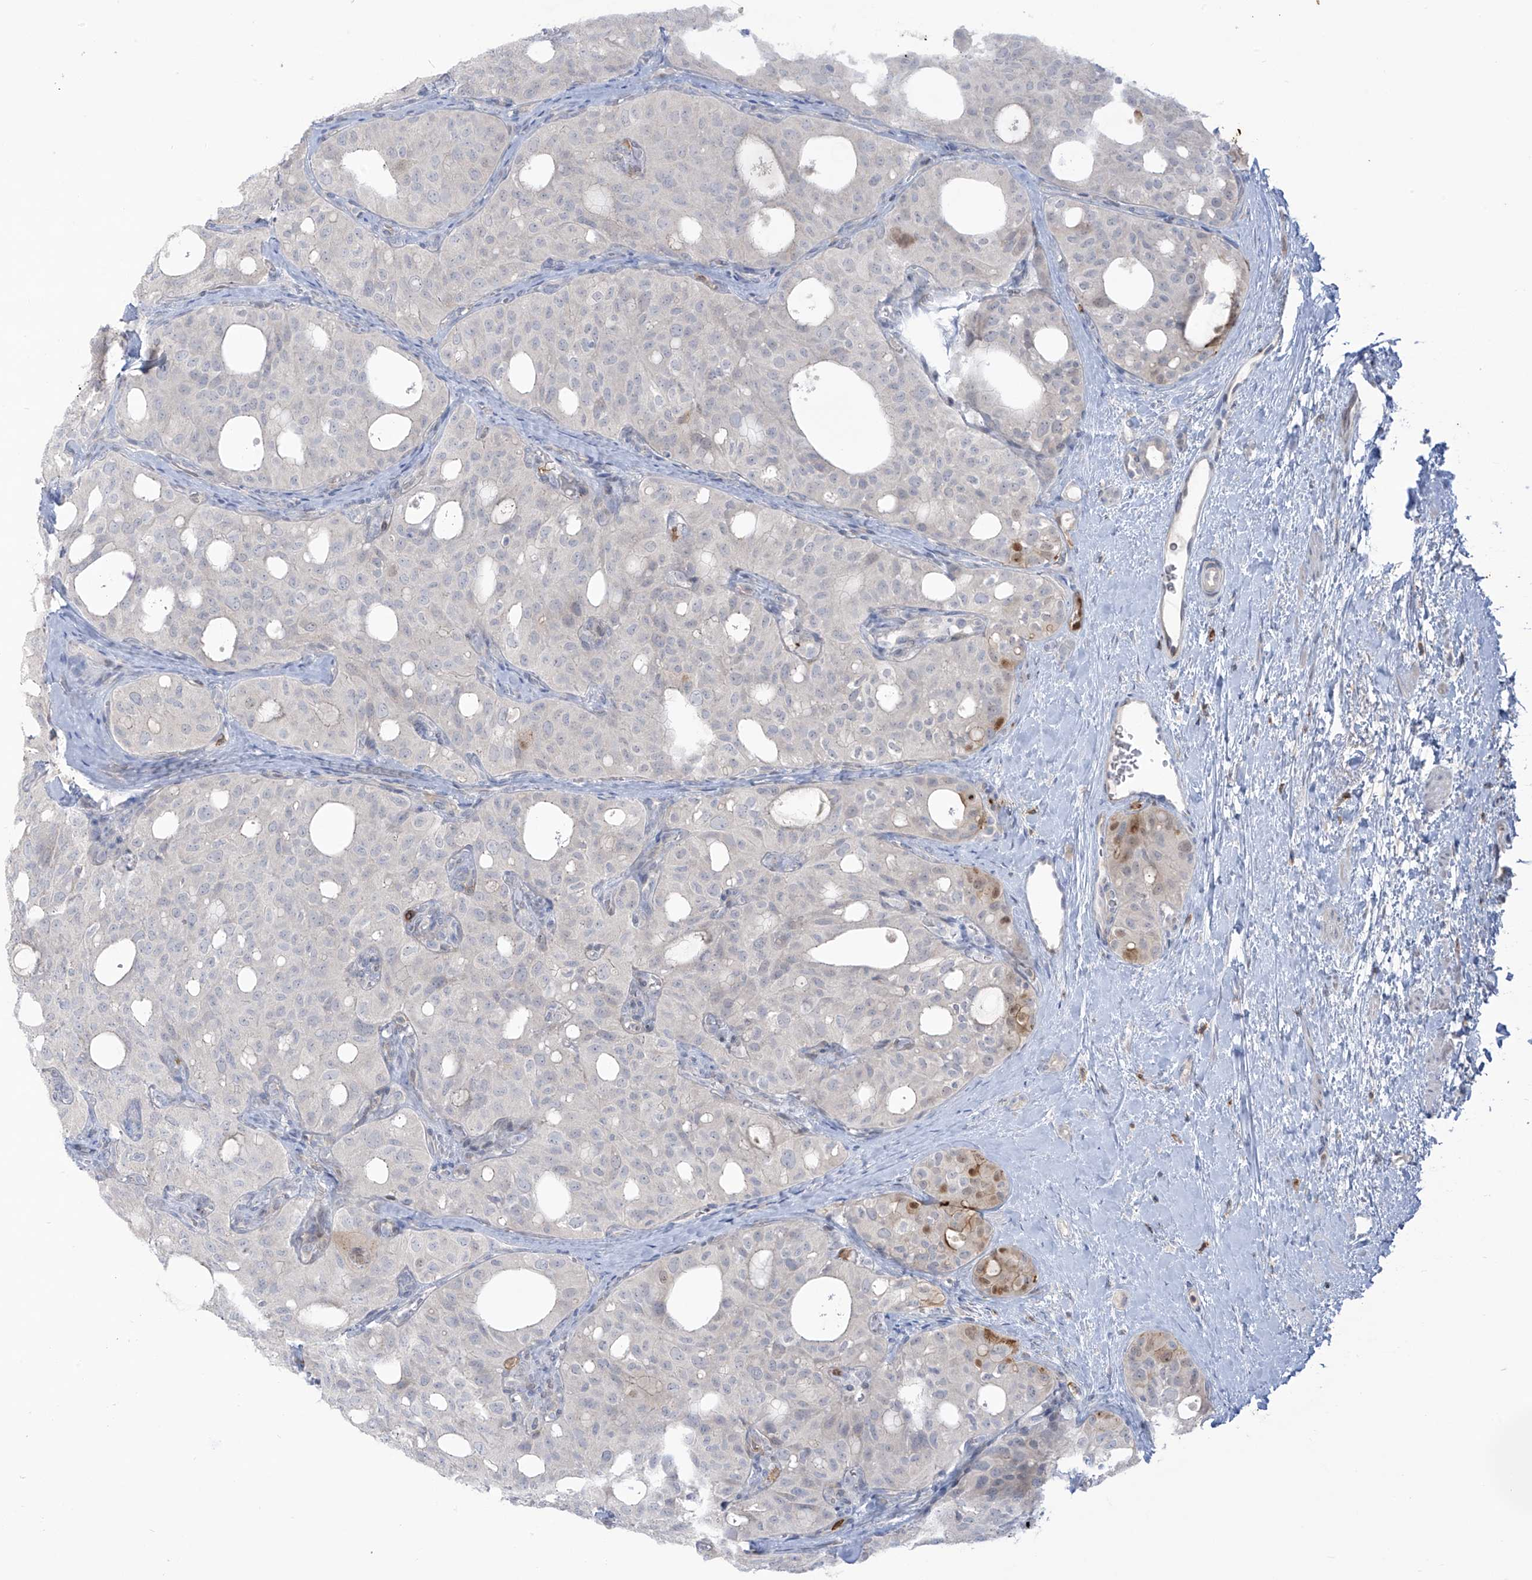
{"staining": {"intensity": "moderate", "quantity": "<25%", "location": "nuclear"}, "tissue": "thyroid cancer", "cell_type": "Tumor cells", "image_type": "cancer", "snomed": [{"axis": "morphology", "description": "Follicular adenoma carcinoma, NOS"}, {"axis": "topography", "description": "Thyroid gland"}], "caption": "Protein analysis of thyroid cancer (follicular adenoma carcinoma) tissue displays moderate nuclear staining in approximately <25% of tumor cells.", "gene": "NOTO", "patient": {"sex": "male", "age": 75}}